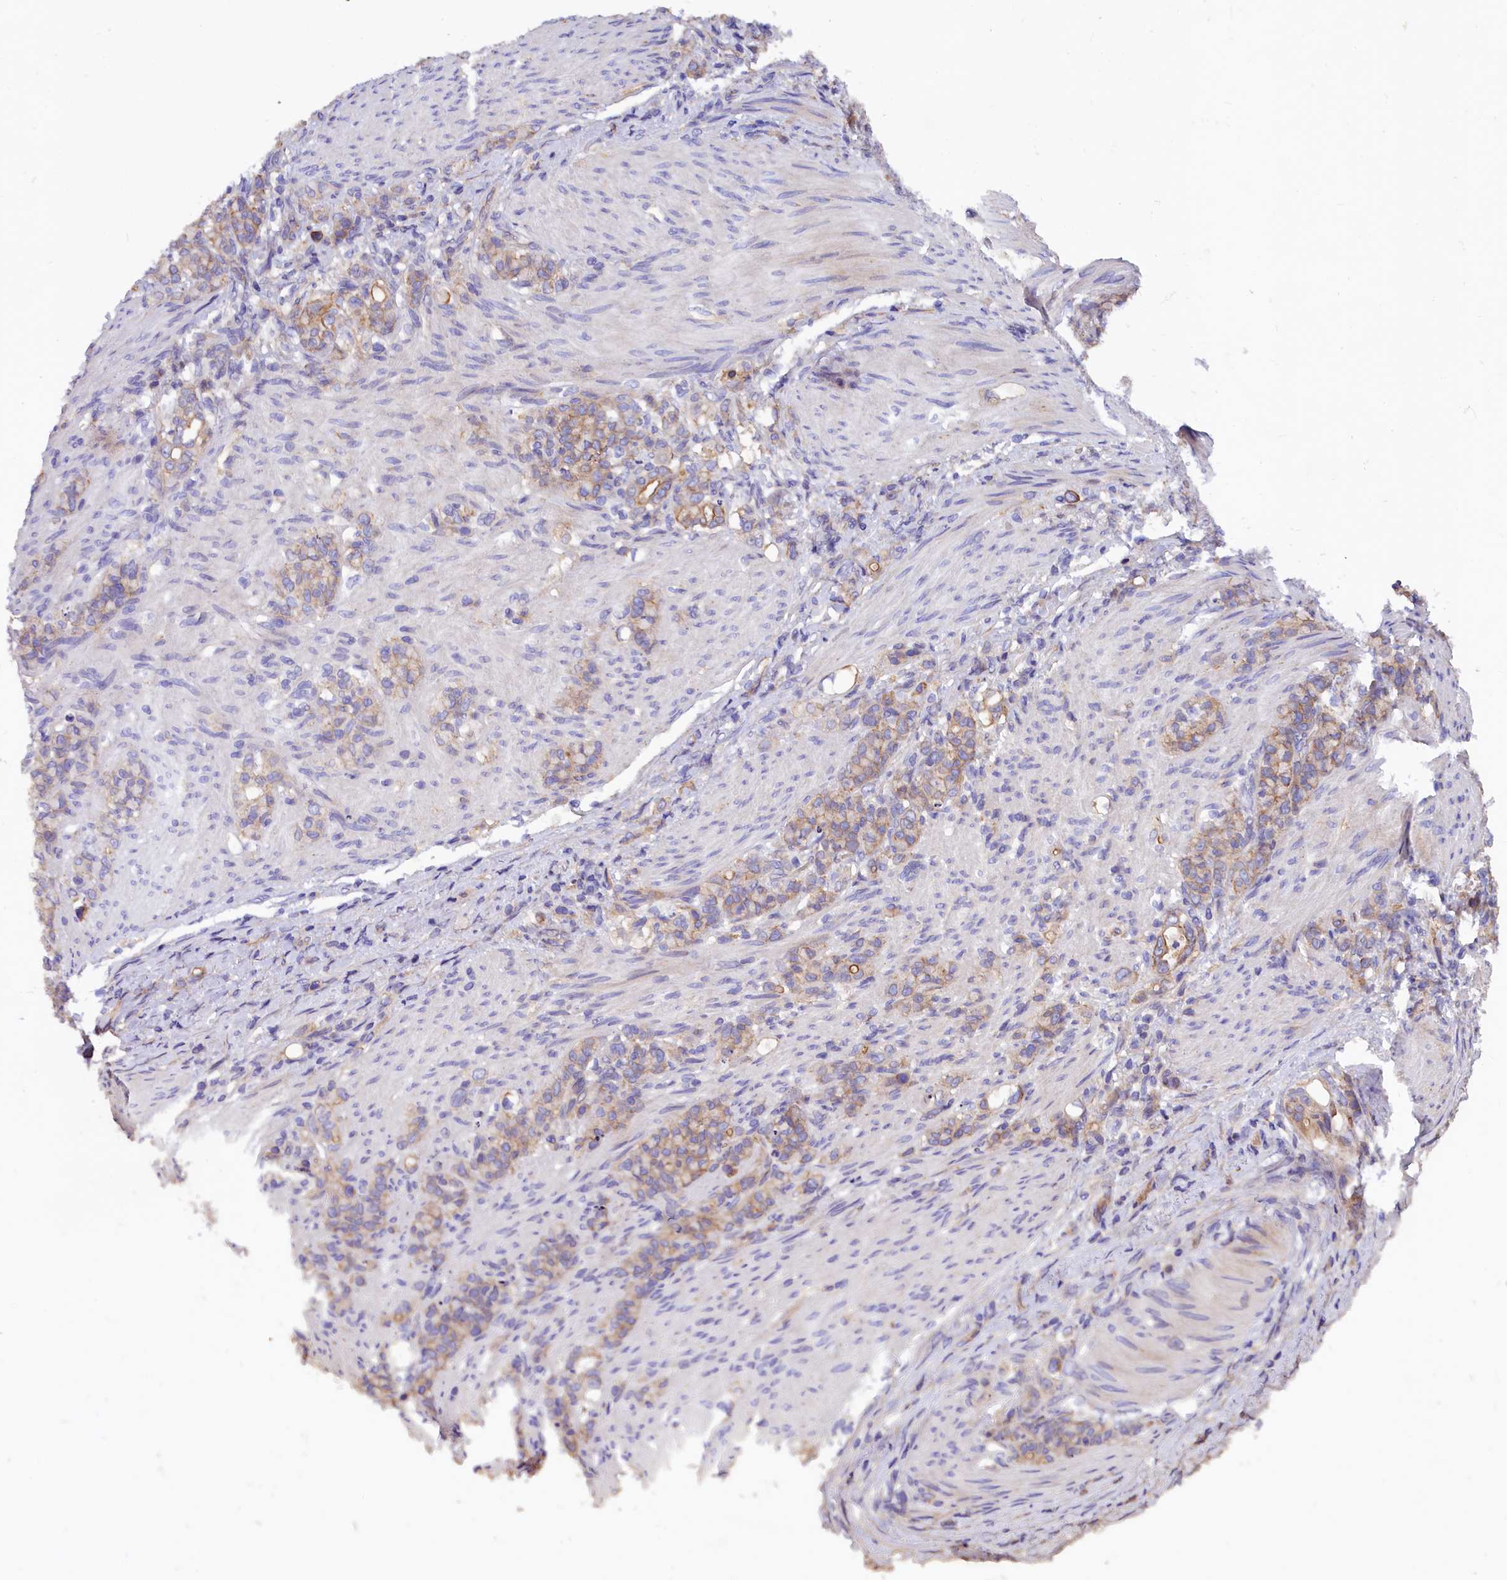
{"staining": {"intensity": "weak", "quantity": ">75%", "location": "cytoplasmic/membranous"}, "tissue": "stomach cancer", "cell_type": "Tumor cells", "image_type": "cancer", "snomed": [{"axis": "morphology", "description": "Adenocarcinoma, NOS"}, {"axis": "topography", "description": "Stomach"}], "caption": "The image exhibits immunohistochemical staining of stomach adenocarcinoma. There is weak cytoplasmic/membranous expression is appreciated in approximately >75% of tumor cells. The staining is performed using DAB (3,3'-diaminobenzidine) brown chromogen to label protein expression. The nuclei are counter-stained blue using hematoxylin.", "gene": "ERMARD", "patient": {"sex": "female", "age": 79}}